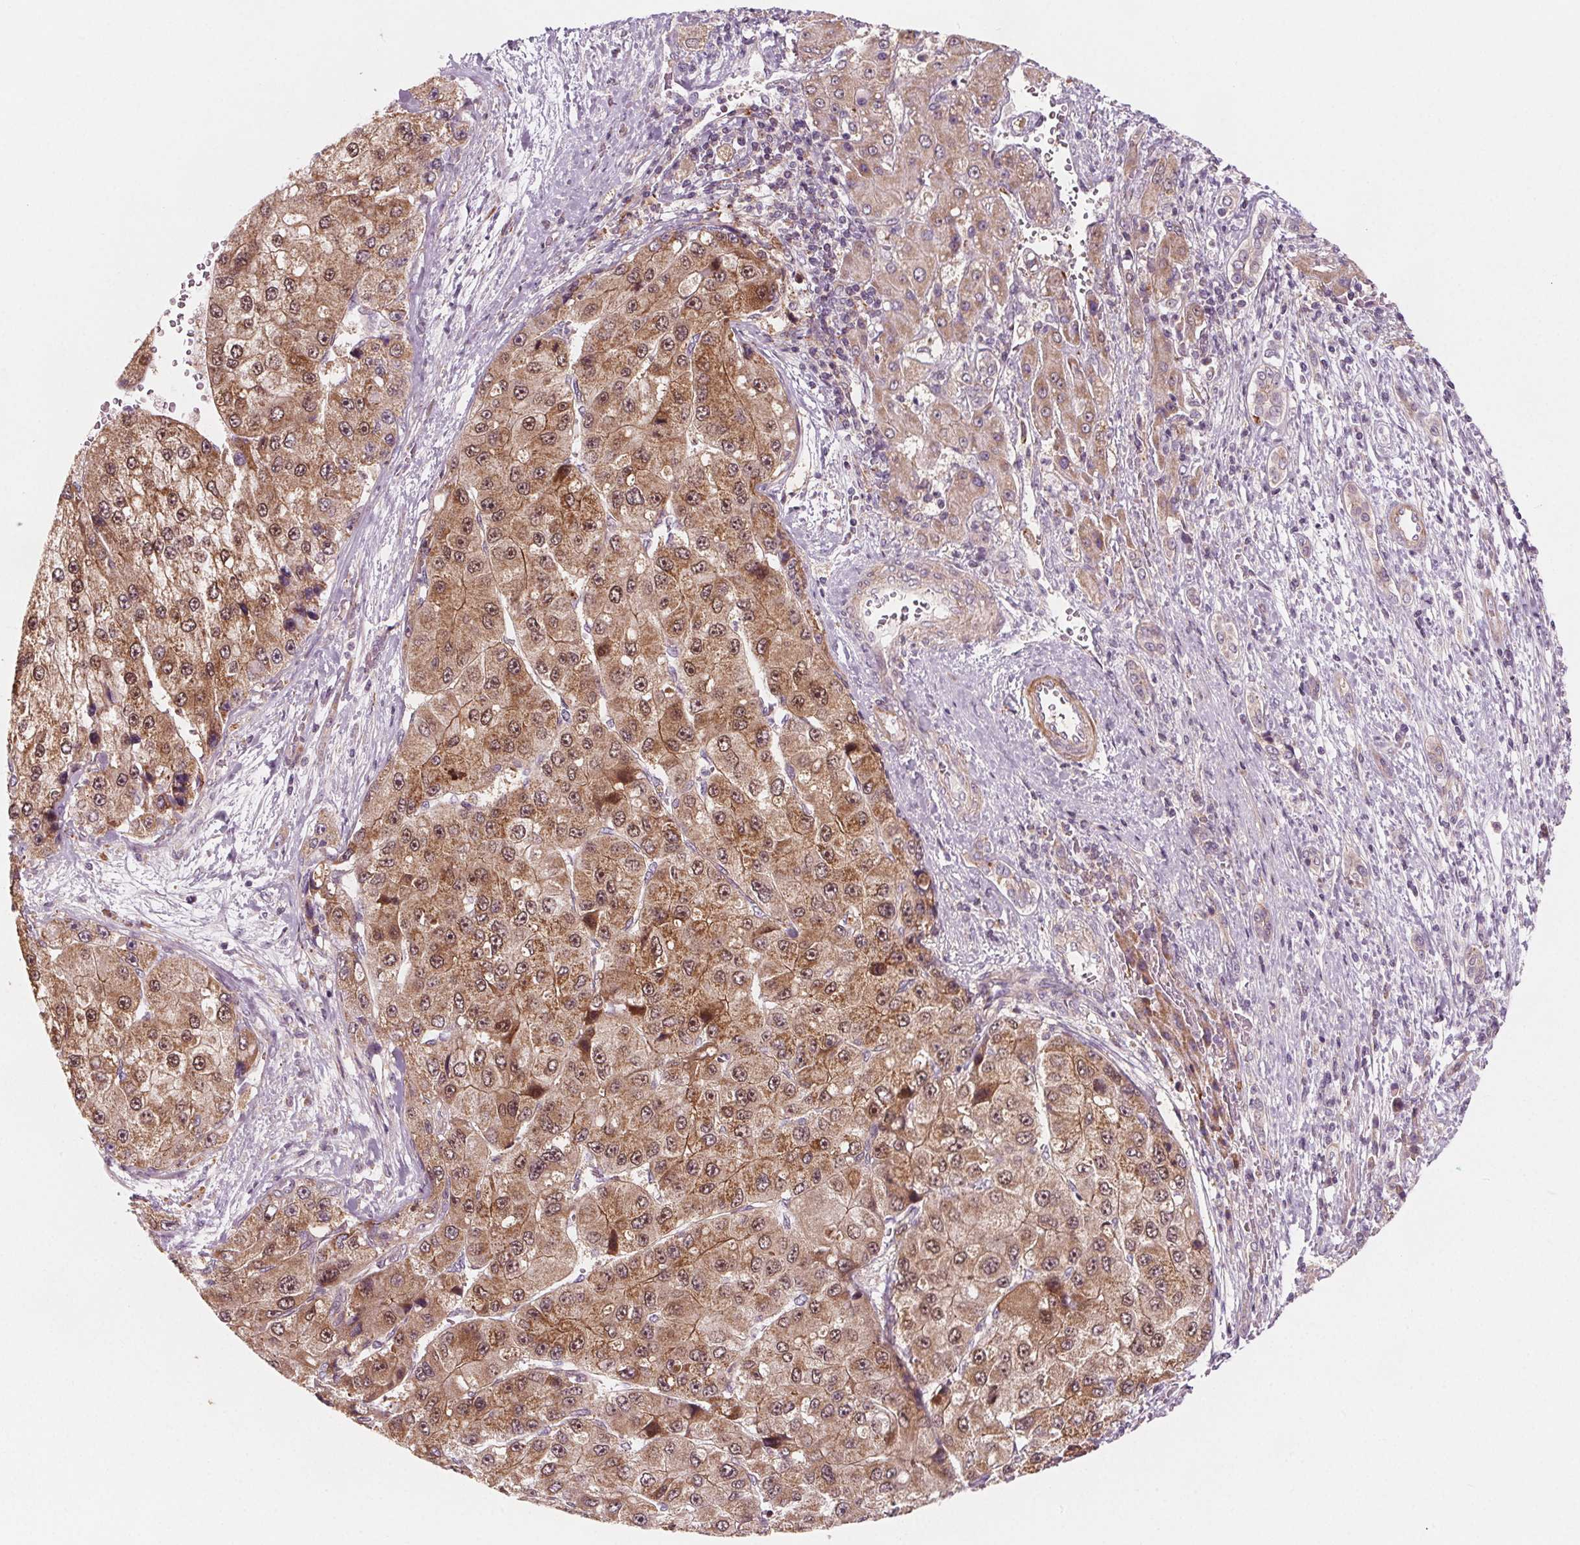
{"staining": {"intensity": "moderate", "quantity": ">75%", "location": "cytoplasmic/membranous,nuclear"}, "tissue": "liver cancer", "cell_type": "Tumor cells", "image_type": "cancer", "snomed": [{"axis": "morphology", "description": "Carcinoma, Hepatocellular, NOS"}, {"axis": "topography", "description": "Liver"}], "caption": "Liver cancer (hepatocellular carcinoma) tissue shows moderate cytoplasmic/membranous and nuclear staining in about >75% of tumor cells (DAB (3,3'-diaminobenzidine) = brown stain, brightfield microscopy at high magnification).", "gene": "ADAM33", "patient": {"sex": "female", "age": 73}}